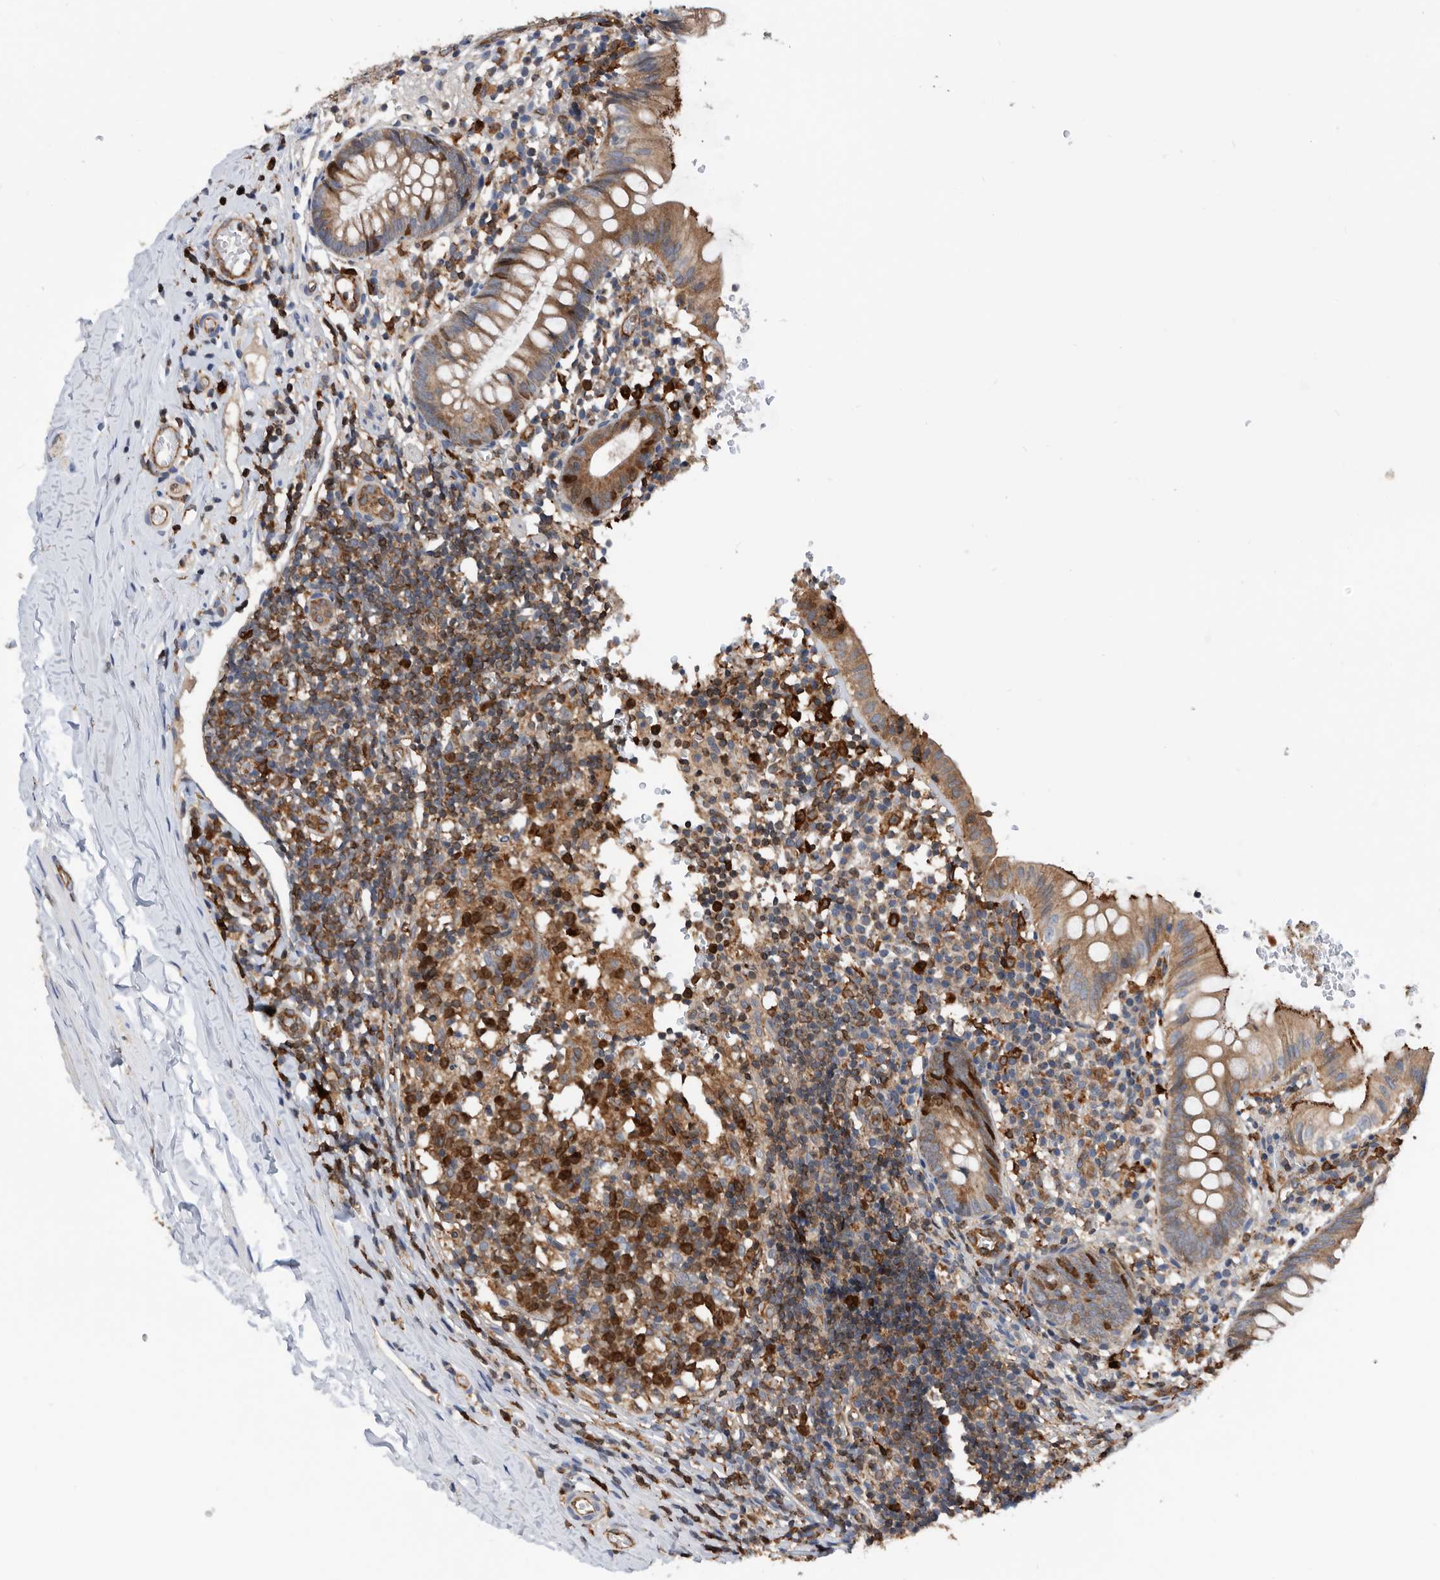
{"staining": {"intensity": "moderate", "quantity": ">75%", "location": "cytoplasmic/membranous"}, "tissue": "appendix", "cell_type": "Glandular cells", "image_type": "normal", "snomed": [{"axis": "morphology", "description": "Normal tissue, NOS"}, {"axis": "topography", "description": "Appendix"}], "caption": "Protein staining exhibits moderate cytoplasmic/membranous positivity in approximately >75% of glandular cells in benign appendix. The staining is performed using DAB brown chromogen to label protein expression. The nuclei are counter-stained blue using hematoxylin.", "gene": "ATAD2", "patient": {"sex": "male", "age": 8}}